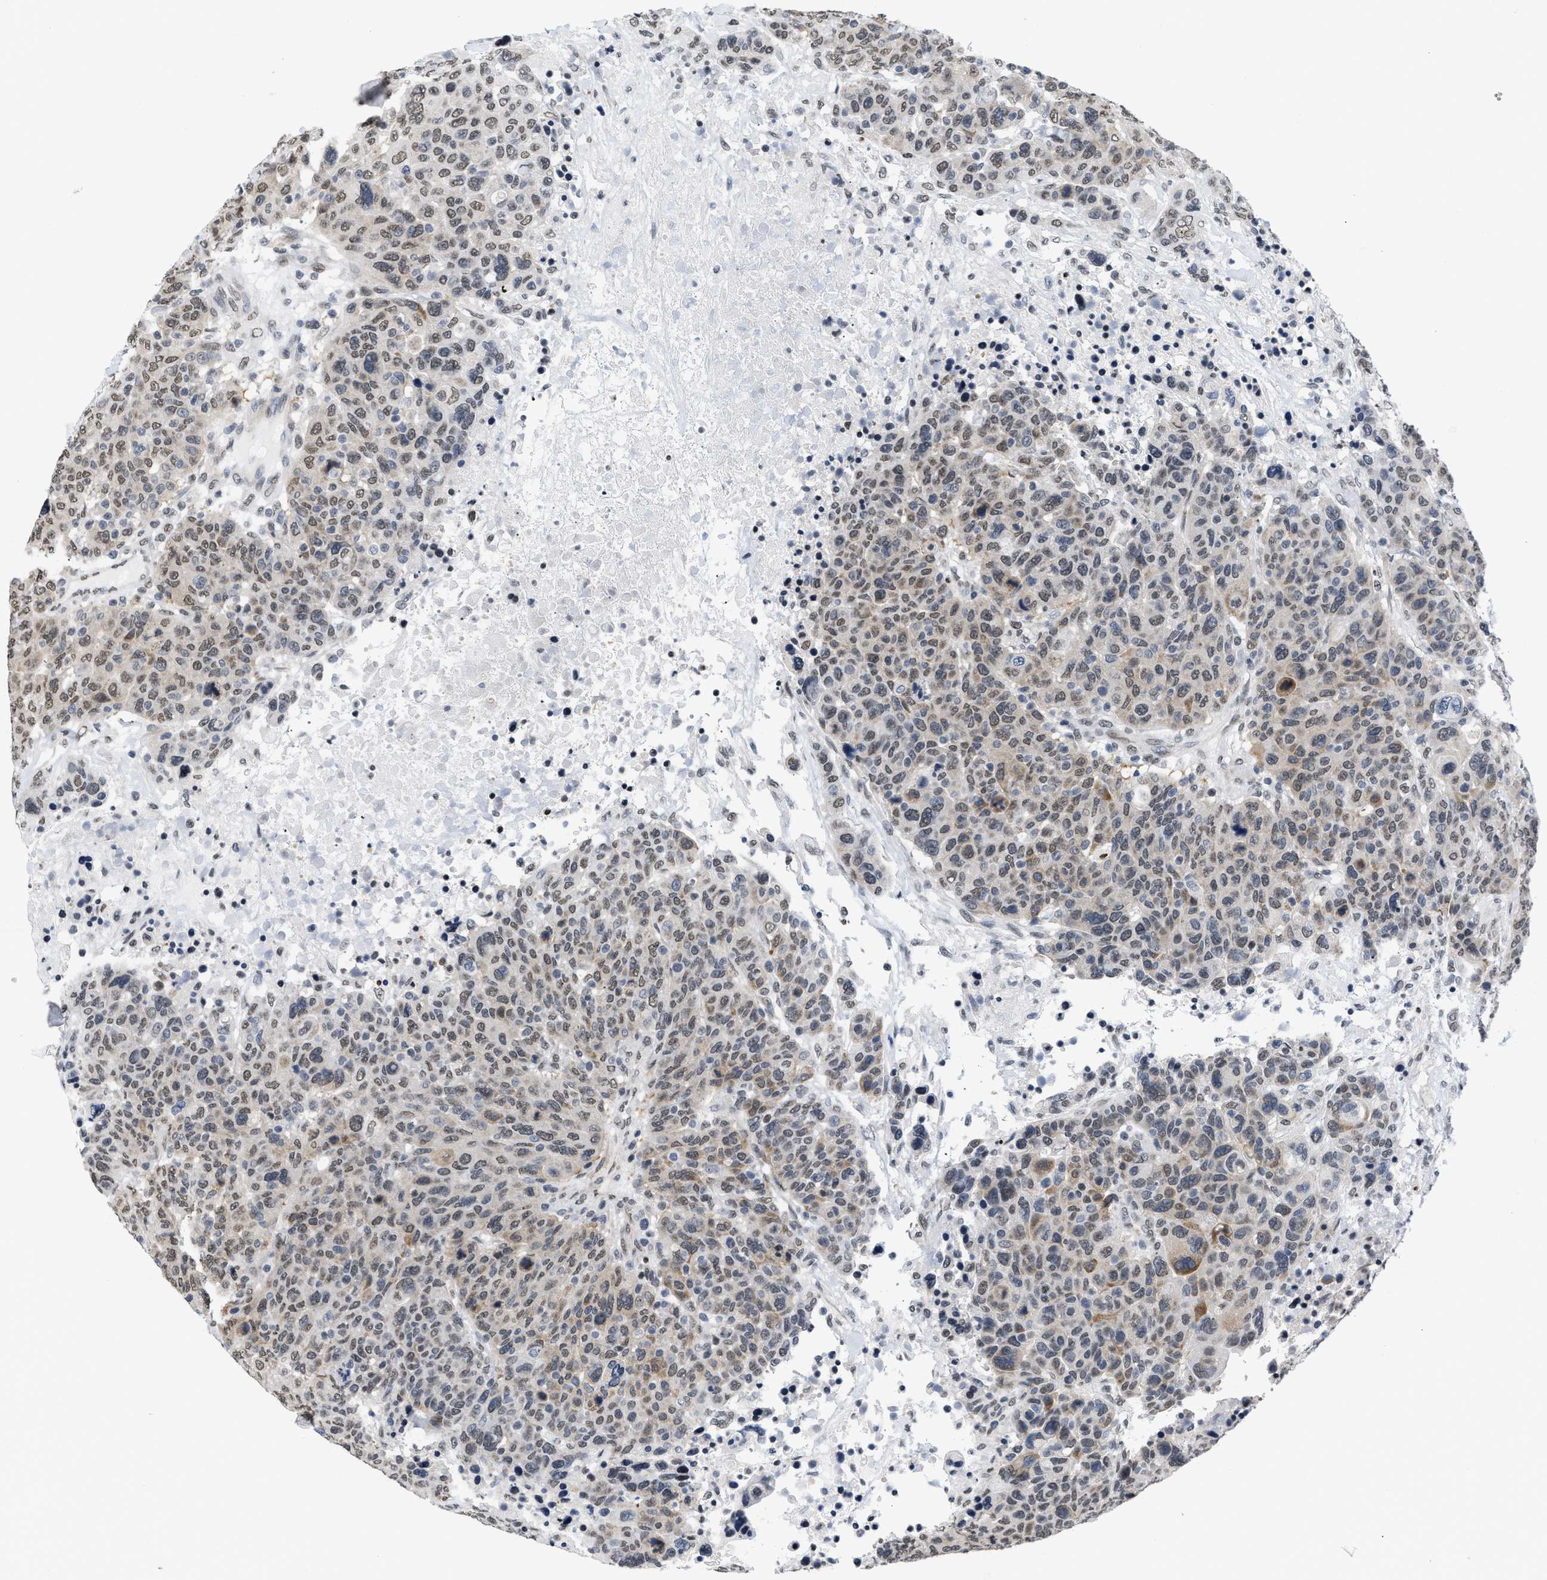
{"staining": {"intensity": "weak", "quantity": ">75%", "location": "cytoplasmic/membranous,nuclear"}, "tissue": "breast cancer", "cell_type": "Tumor cells", "image_type": "cancer", "snomed": [{"axis": "morphology", "description": "Duct carcinoma"}, {"axis": "topography", "description": "Breast"}], "caption": "The image demonstrates staining of breast invasive ductal carcinoma, revealing weak cytoplasmic/membranous and nuclear protein expression (brown color) within tumor cells. The staining is performed using DAB brown chromogen to label protein expression. The nuclei are counter-stained blue using hematoxylin.", "gene": "RAF1", "patient": {"sex": "female", "age": 37}}